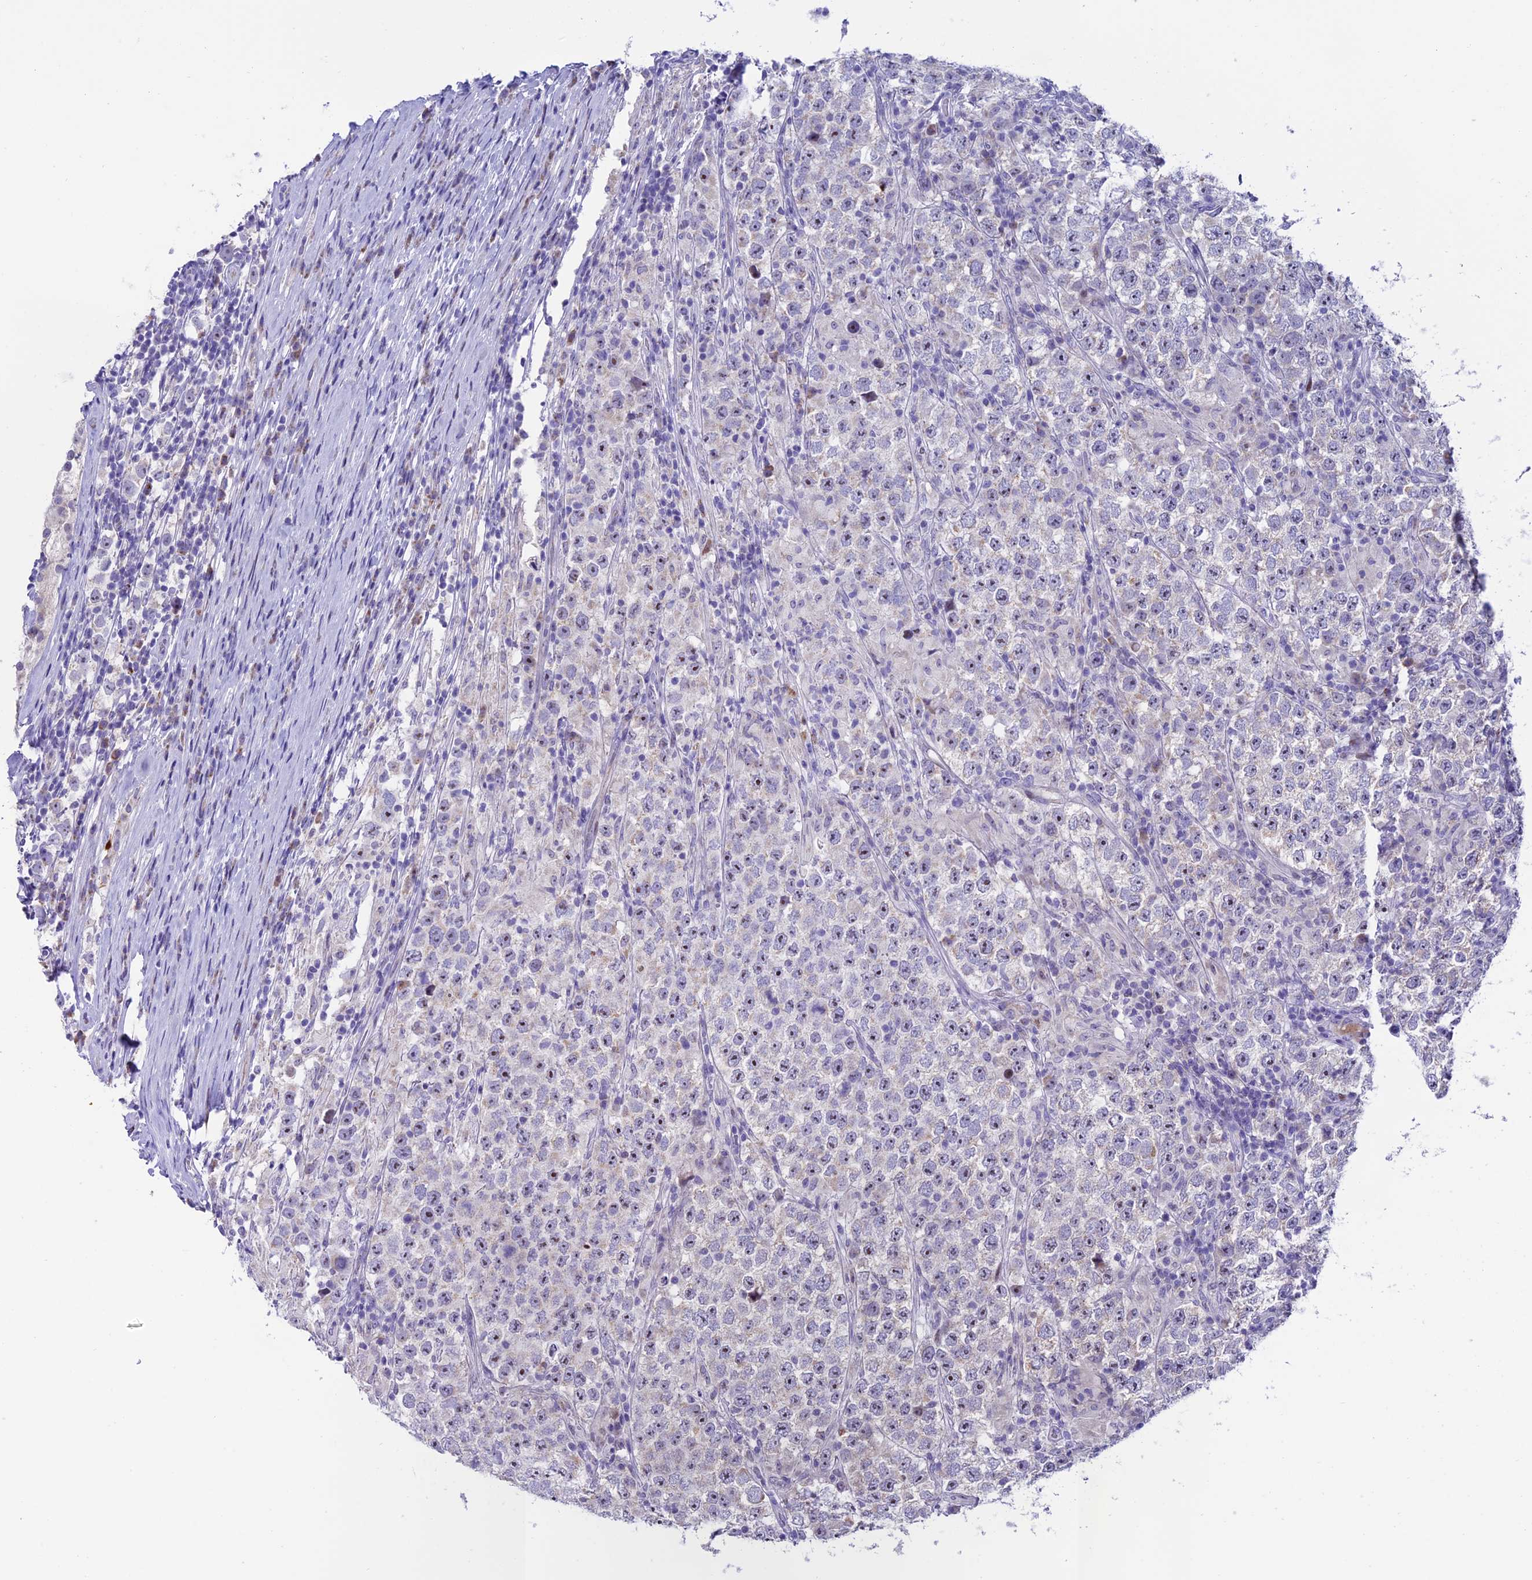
{"staining": {"intensity": "negative", "quantity": "none", "location": "none"}, "tissue": "testis cancer", "cell_type": "Tumor cells", "image_type": "cancer", "snomed": [{"axis": "morphology", "description": "Normal tissue, NOS"}, {"axis": "morphology", "description": "Urothelial carcinoma, High grade"}, {"axis": "morphology", "description": "Seminoma, NOS"}, {"axis": "morphology", "description": "Carcinoma, Embryonal, NOS"}, {"axis": "topography", "description": "Urinary bladder"}, {"axis": "topography", "description": "Testis"}], "caption": "There is no significant expression in tumor cells of testis cancer.", "gene": "SLC10A1", "patient": {"sex": "male", "age": 41}}